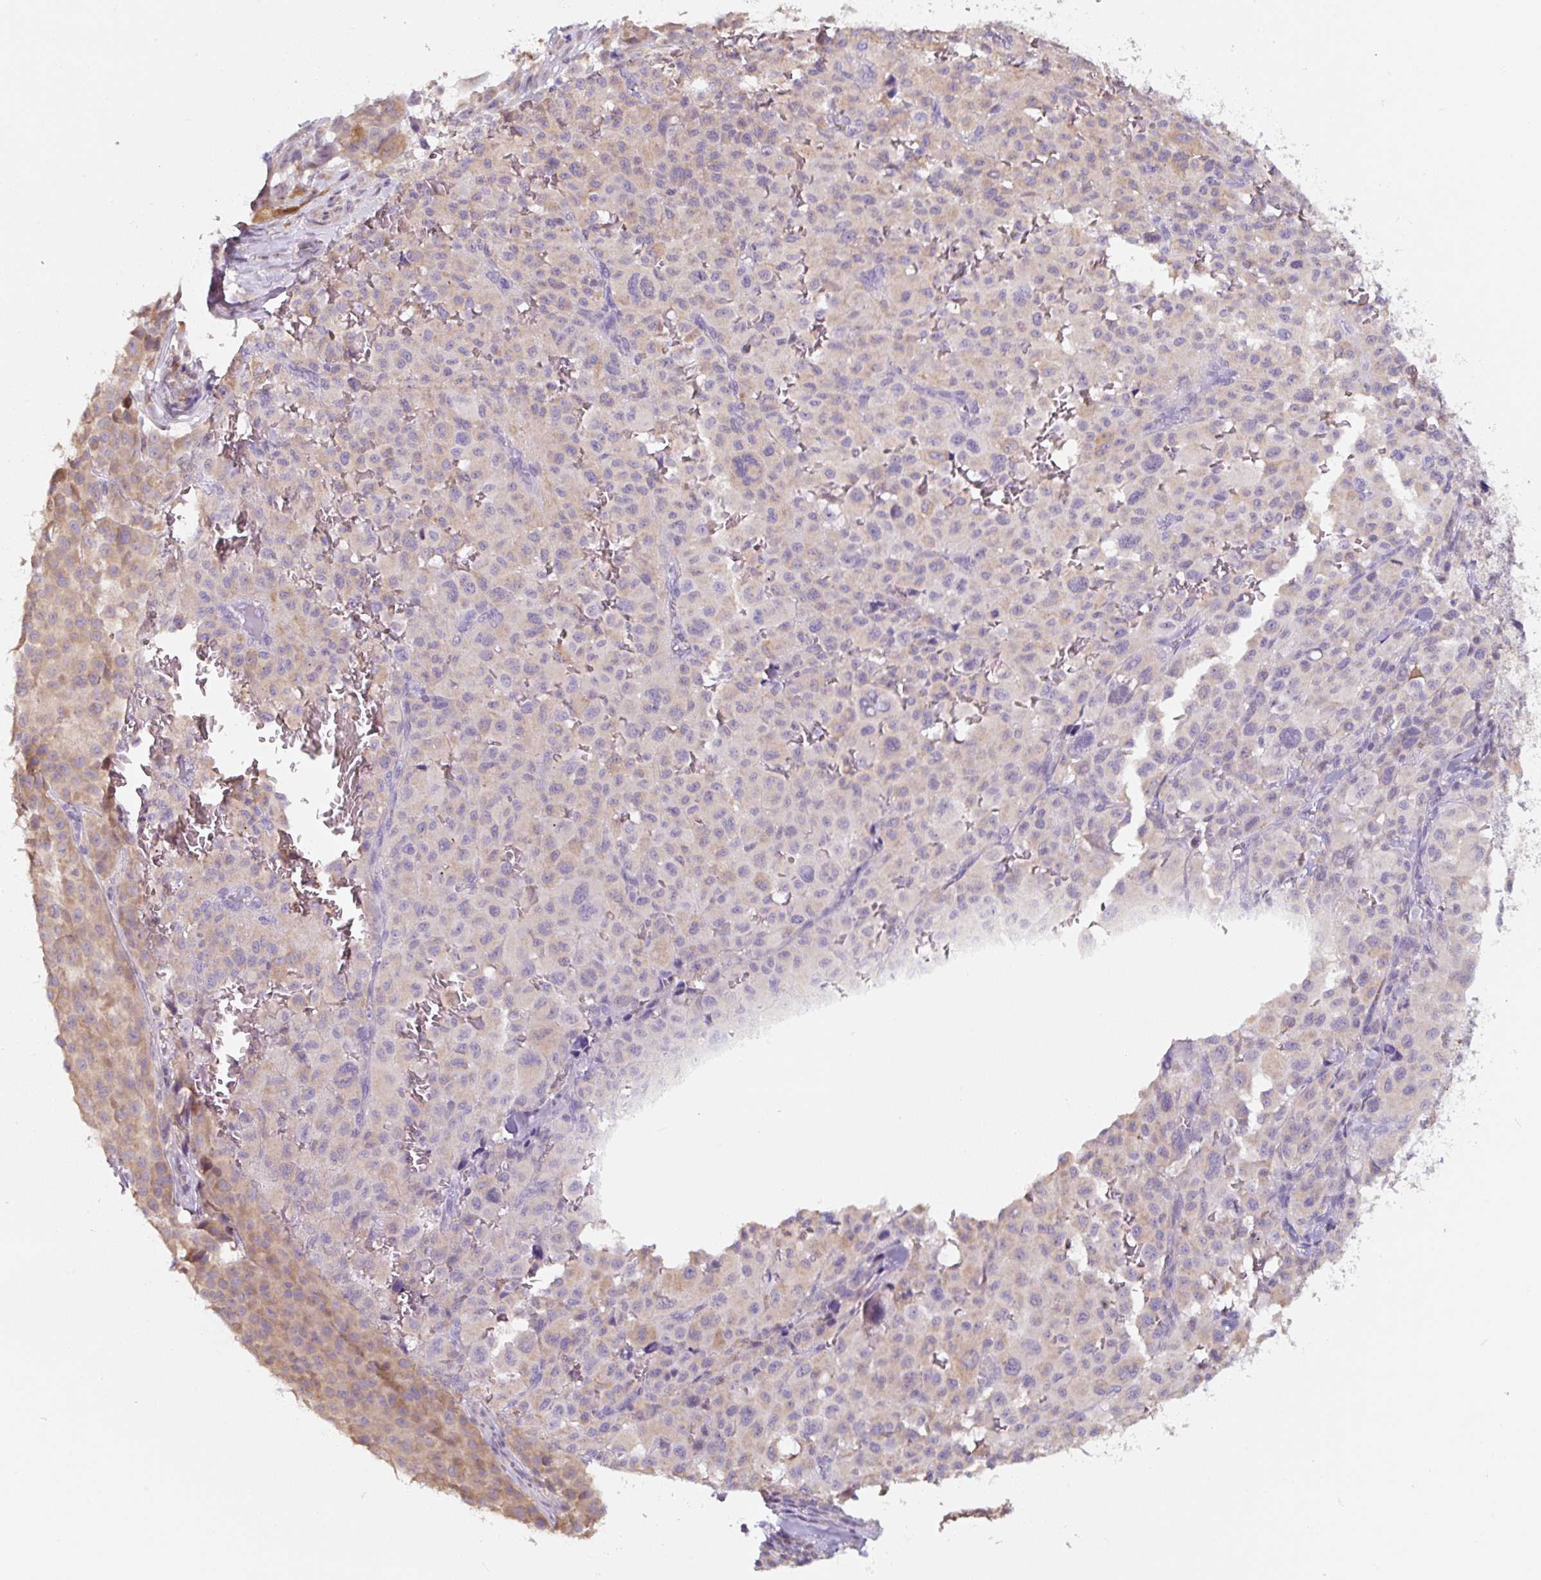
{"staining": {"intensity": "negative", "quantity": "none", "location": "none"}, "tissue": "melanoma", "cell_type": "Tumor cells", "image_type": "cancer", "snomed": [{"axis": "morphology", "description": "Malignant melanoma, NOS"}, {"axis": "topography", "description": "Skin"}], "caption": "Malignant melanoma was stained to show a protein in brown. There is no significant staining in tumor cells.", "gene": "ASRGL1", "patient": {"sex": "female", "age": 74}}